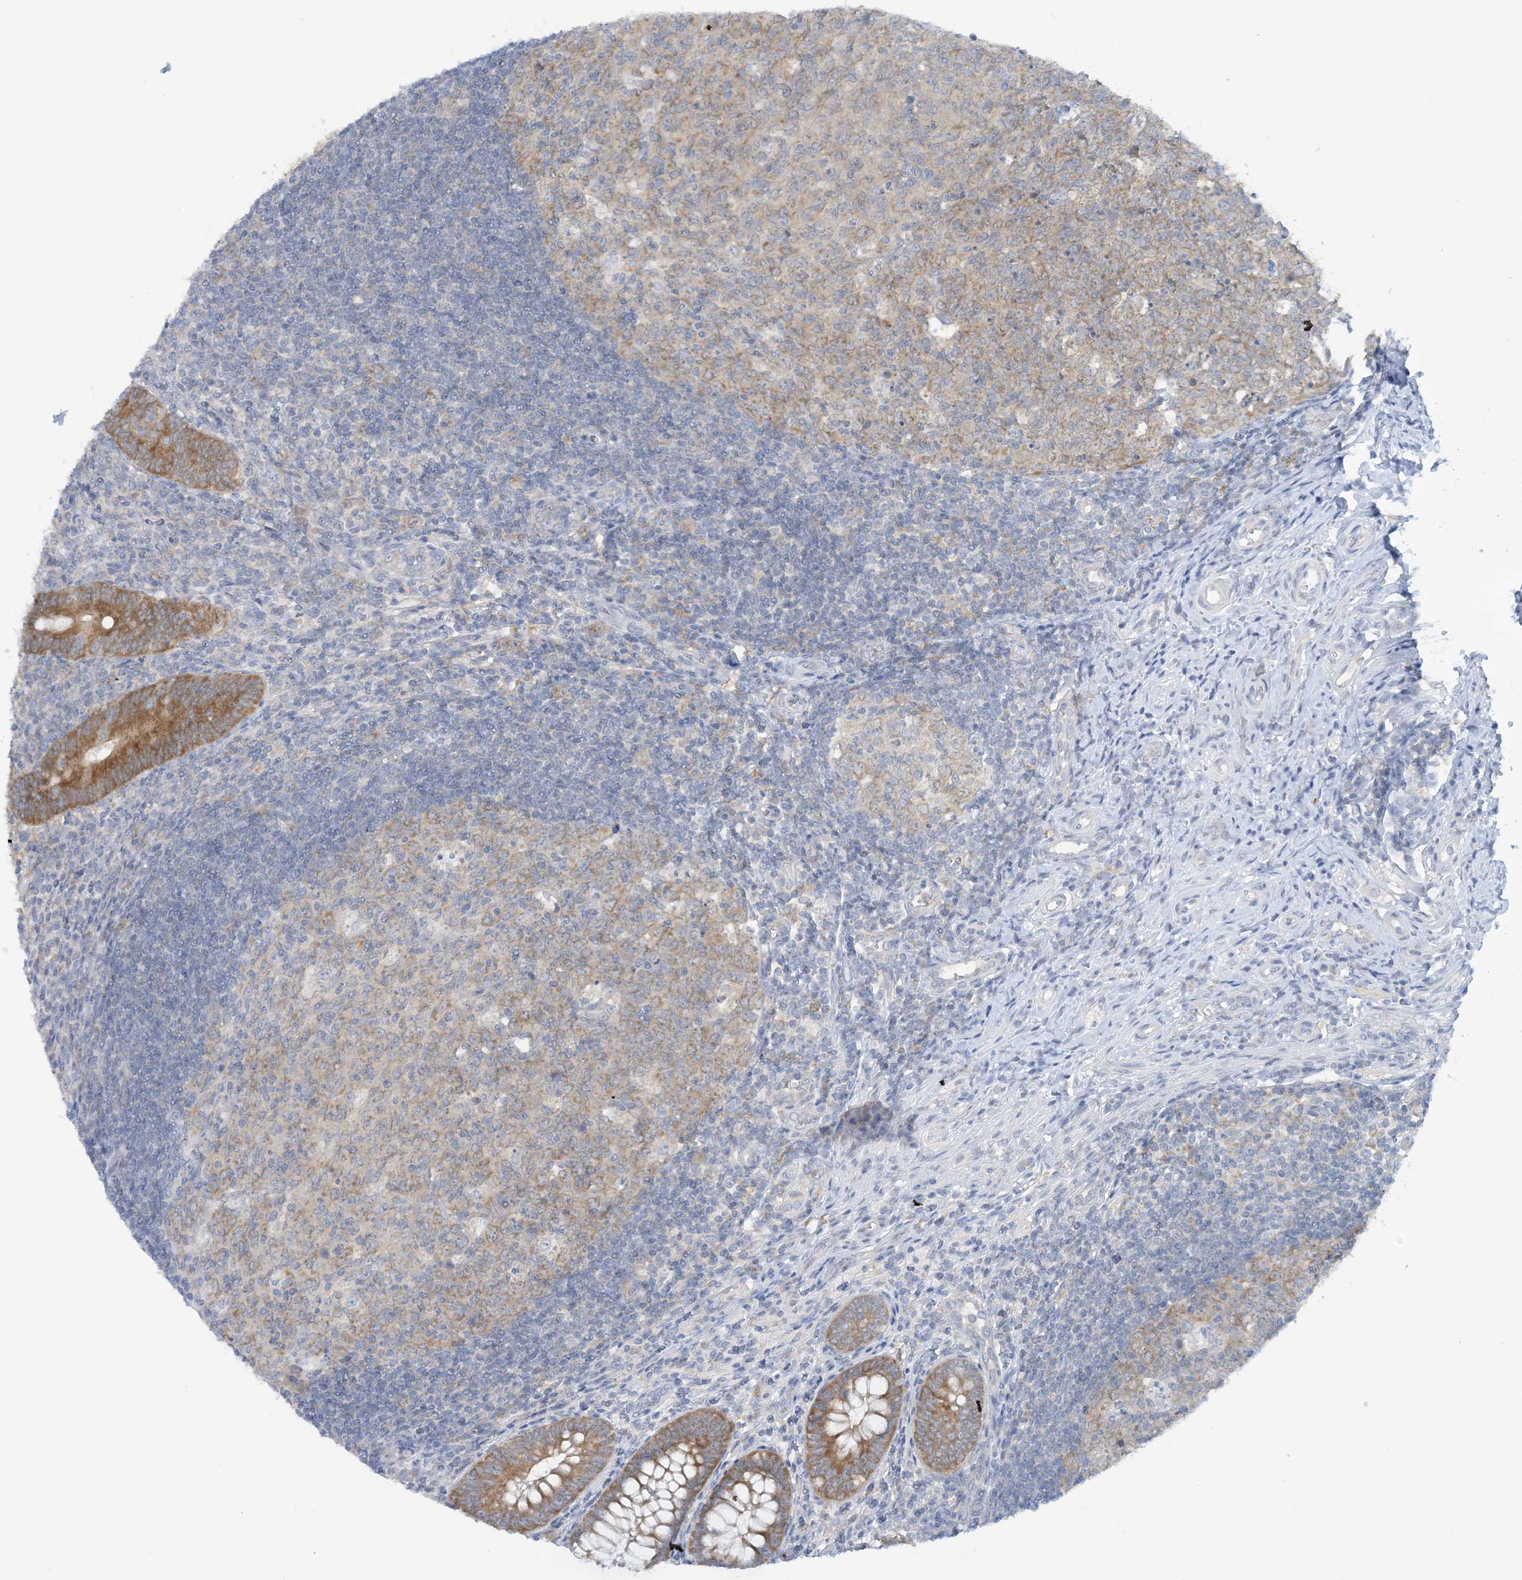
{"staining": {"intensity": "moderate", "quantity": ">75%", "location": "cytoplasmic/membranous"}, "tissue": "appendix", "cell_type": "Glandular cells", "image_type": "normal", "snomed": [{"axis": "morphology", "description": "Normal tissue, NOS"}, {"axis": "topography", "description": "Appendix"}], "caption": "Protein analysis of unremarkable appendix reveals moderate cytoplasmic/membranous expression in about >75% of glandular cells. The staining was performed using DAB (3,3'-diaminobenzidine) to visualize the protein expression in brown, while the nuclei were stained in blue with hematoxylin (Magnification: 20x).", "gene": "MRPS18A", "patient": {"sex": "male", "age": 14}}